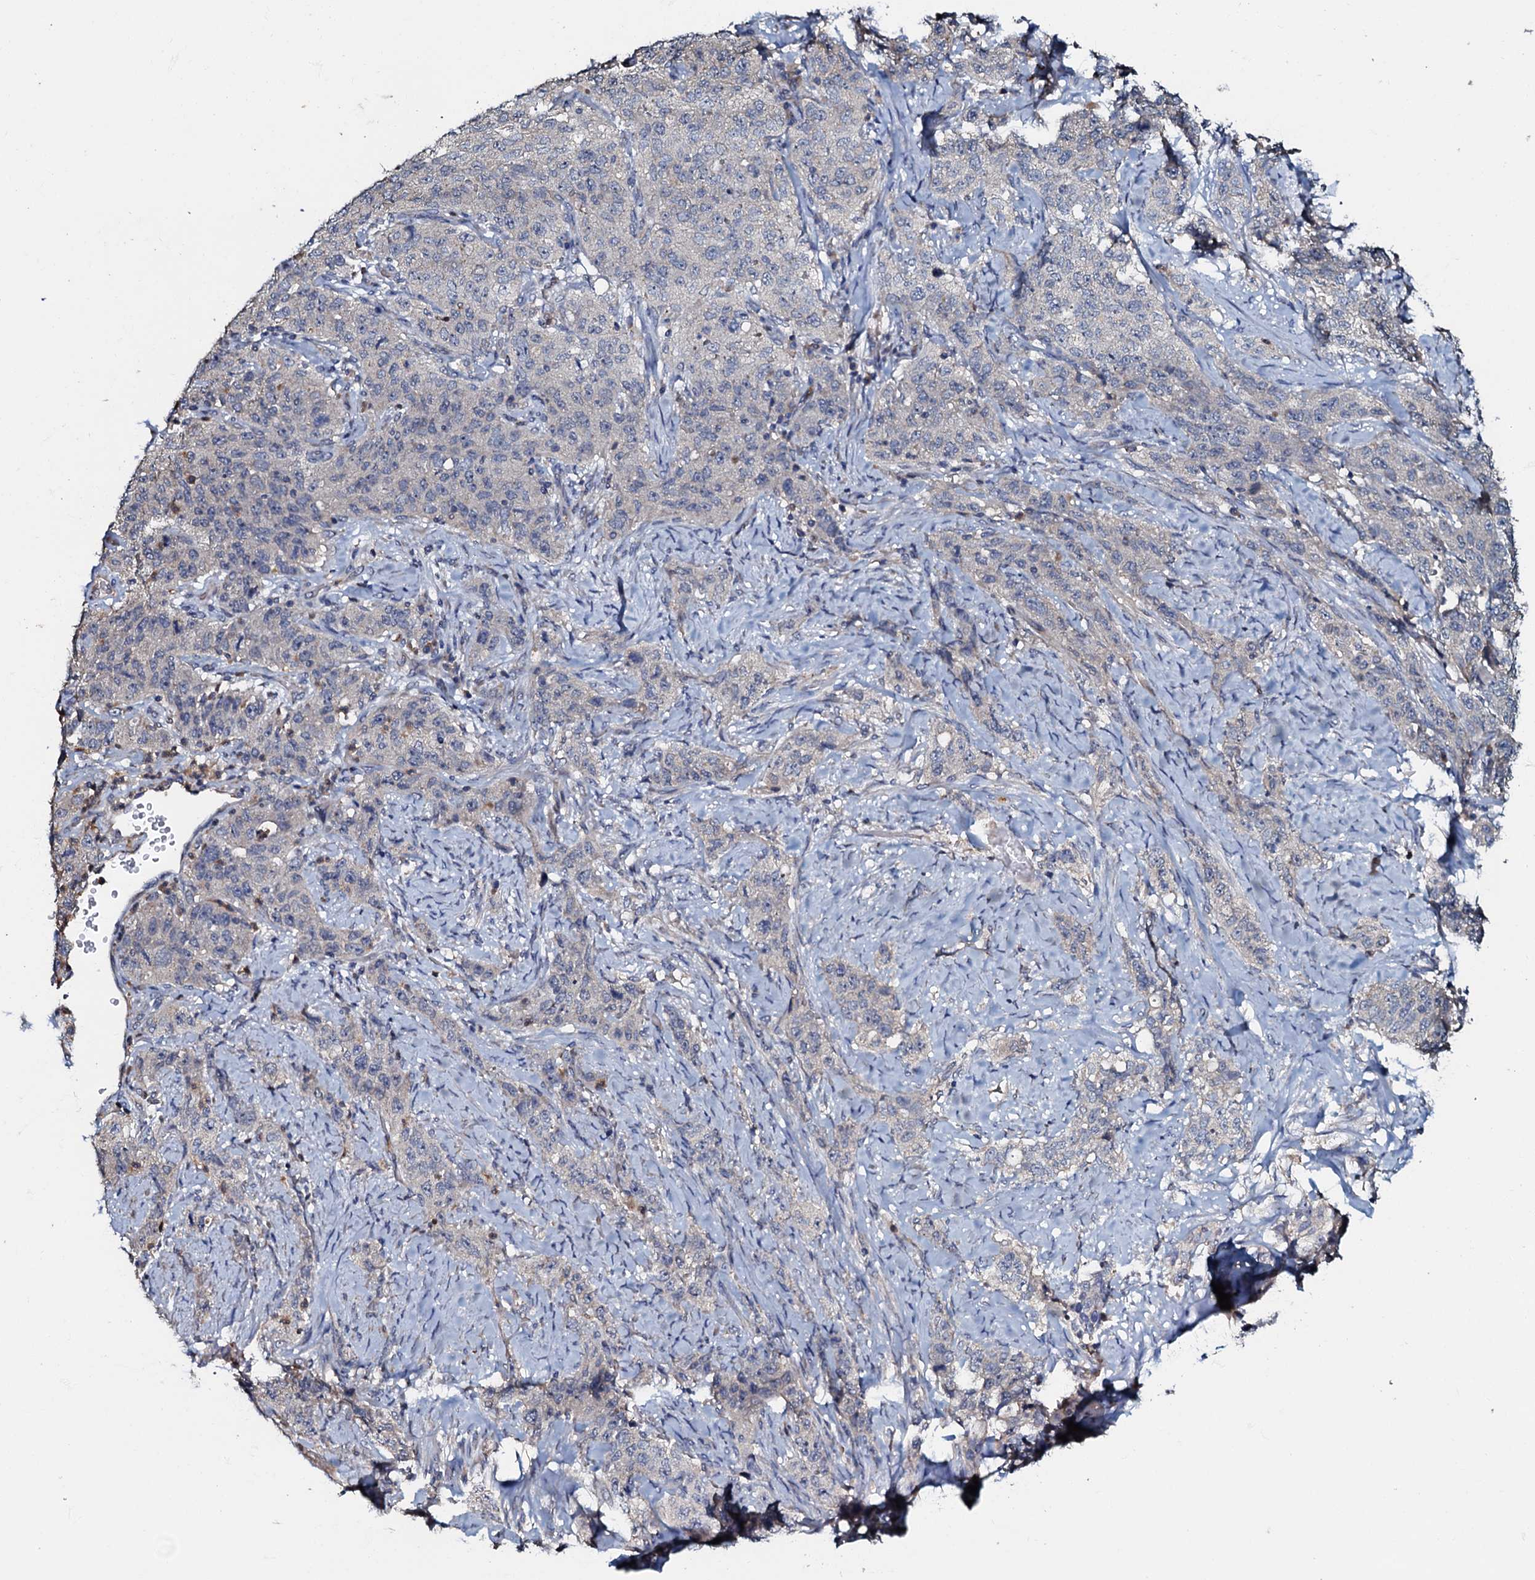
{"staining": {"intensity": "negative", "quantity": "none", "location": "none"}, "tissue": "stomach cancer", "cell_type": "Tumor cells", "image_type": "cancer", "snomed": [{"axis": "morphology", "description": "Adenocarcinoma, NOS"}, {"axis": "topography", "description": "Stomach"}], "caption": "IHC histopathology image of neoplastic tissue: human stomach cancer (adenocarcinoma) stained with DAB reveals no significant protein staining in tumor cells. Brightfield microscopy of immunohistochemistry stained with DAB (3,3'-diaminobenzidine) (brown) and hematoxylin (blue), captured at high magnification.", "gene": "CPNE2", "patient": {"sex": "male", "age": 48}}